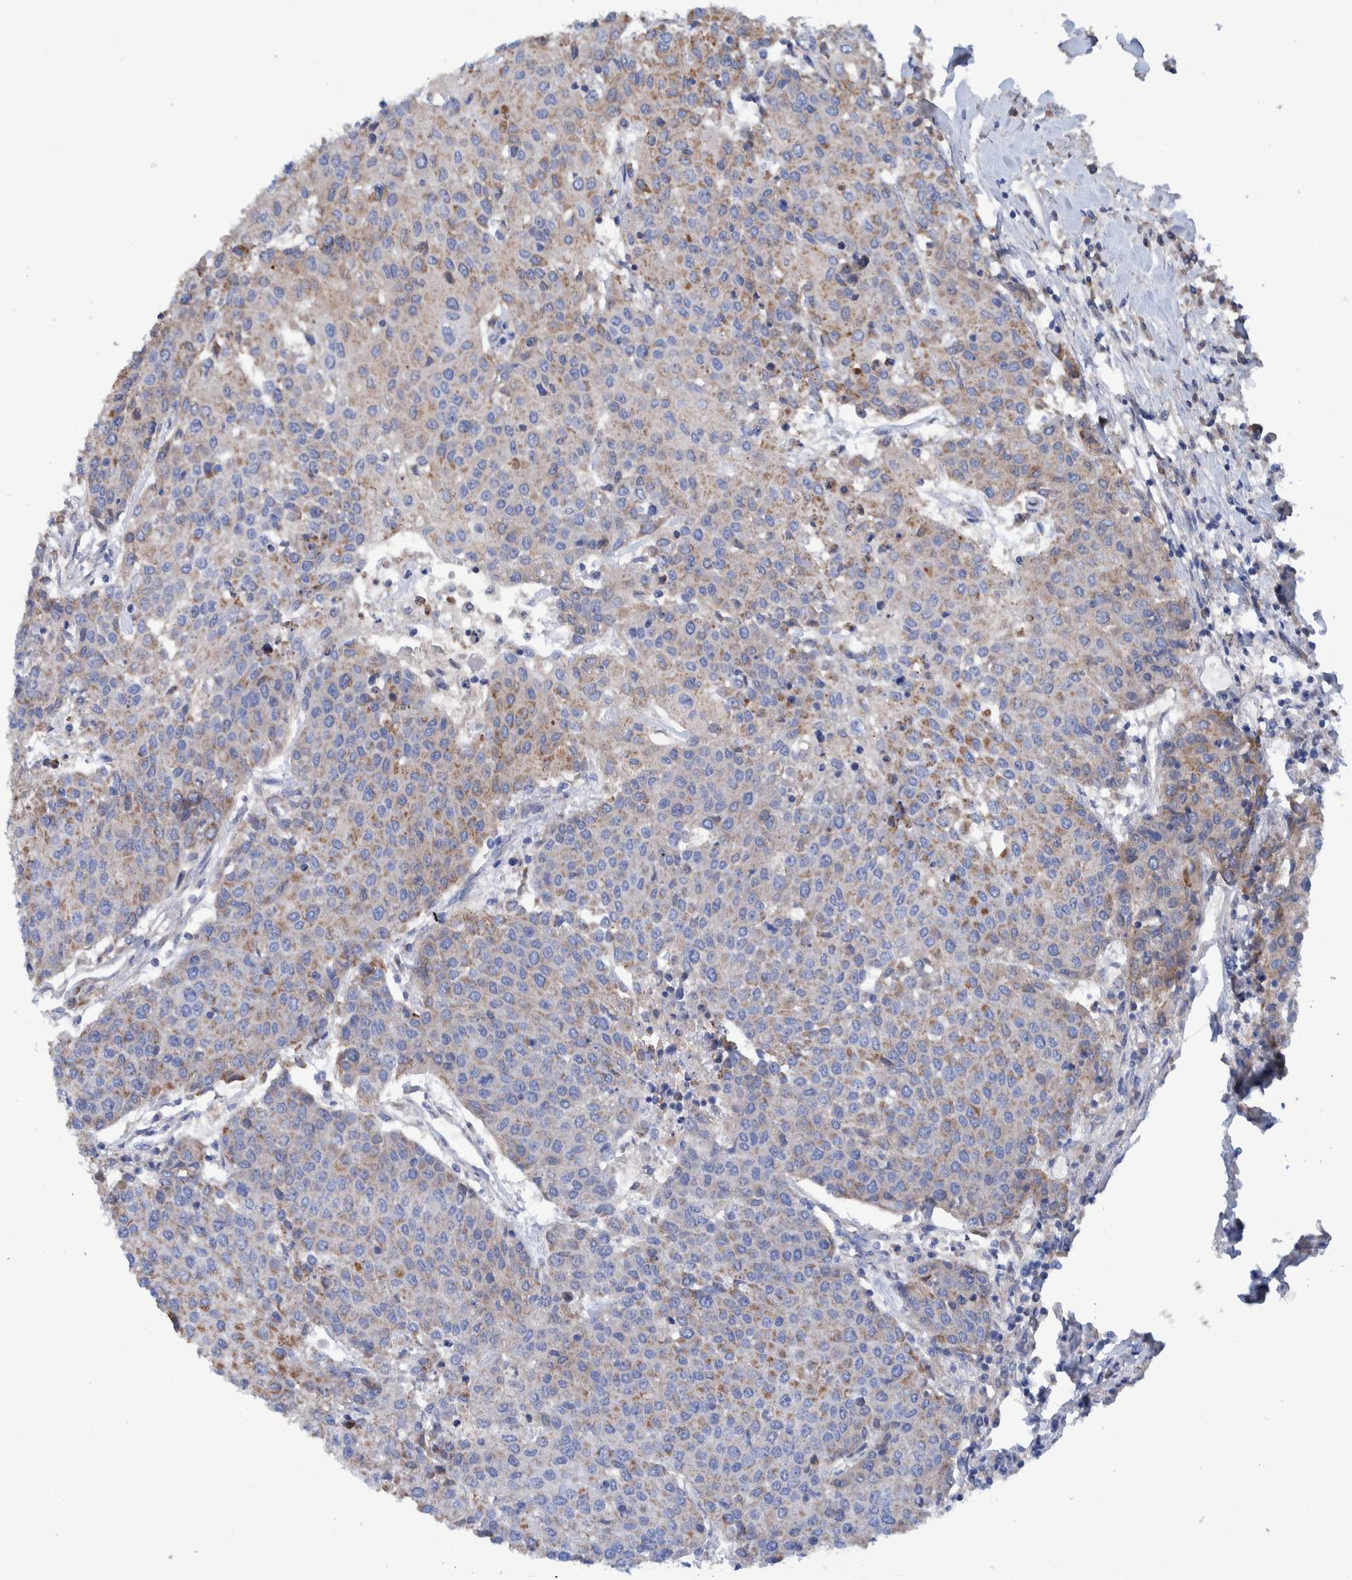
{"staining": {"intensity": "moderate", "quantity": "25%-75%", "location": "cytoplasmic/membranous"}, "tissue": "urothelial cancer", "cell_type": "Tumor cells", "image_type": "cancer", "snomed": [{"axis": "morphology", "description": "Urothelial carcinoma, High grade"}, {"axis": "topography", "description": "Urinary bladder"}], "caption": "Immunohistochemical staining of urothelial carcinoma (high-grade) demonstrates medium levels of moderate cytoplasmic/membranous protein positivity in approximately 25%-75% of tumor cells.", "gene": "DECR1", "patient": {"sex": "female", "age": 85}}